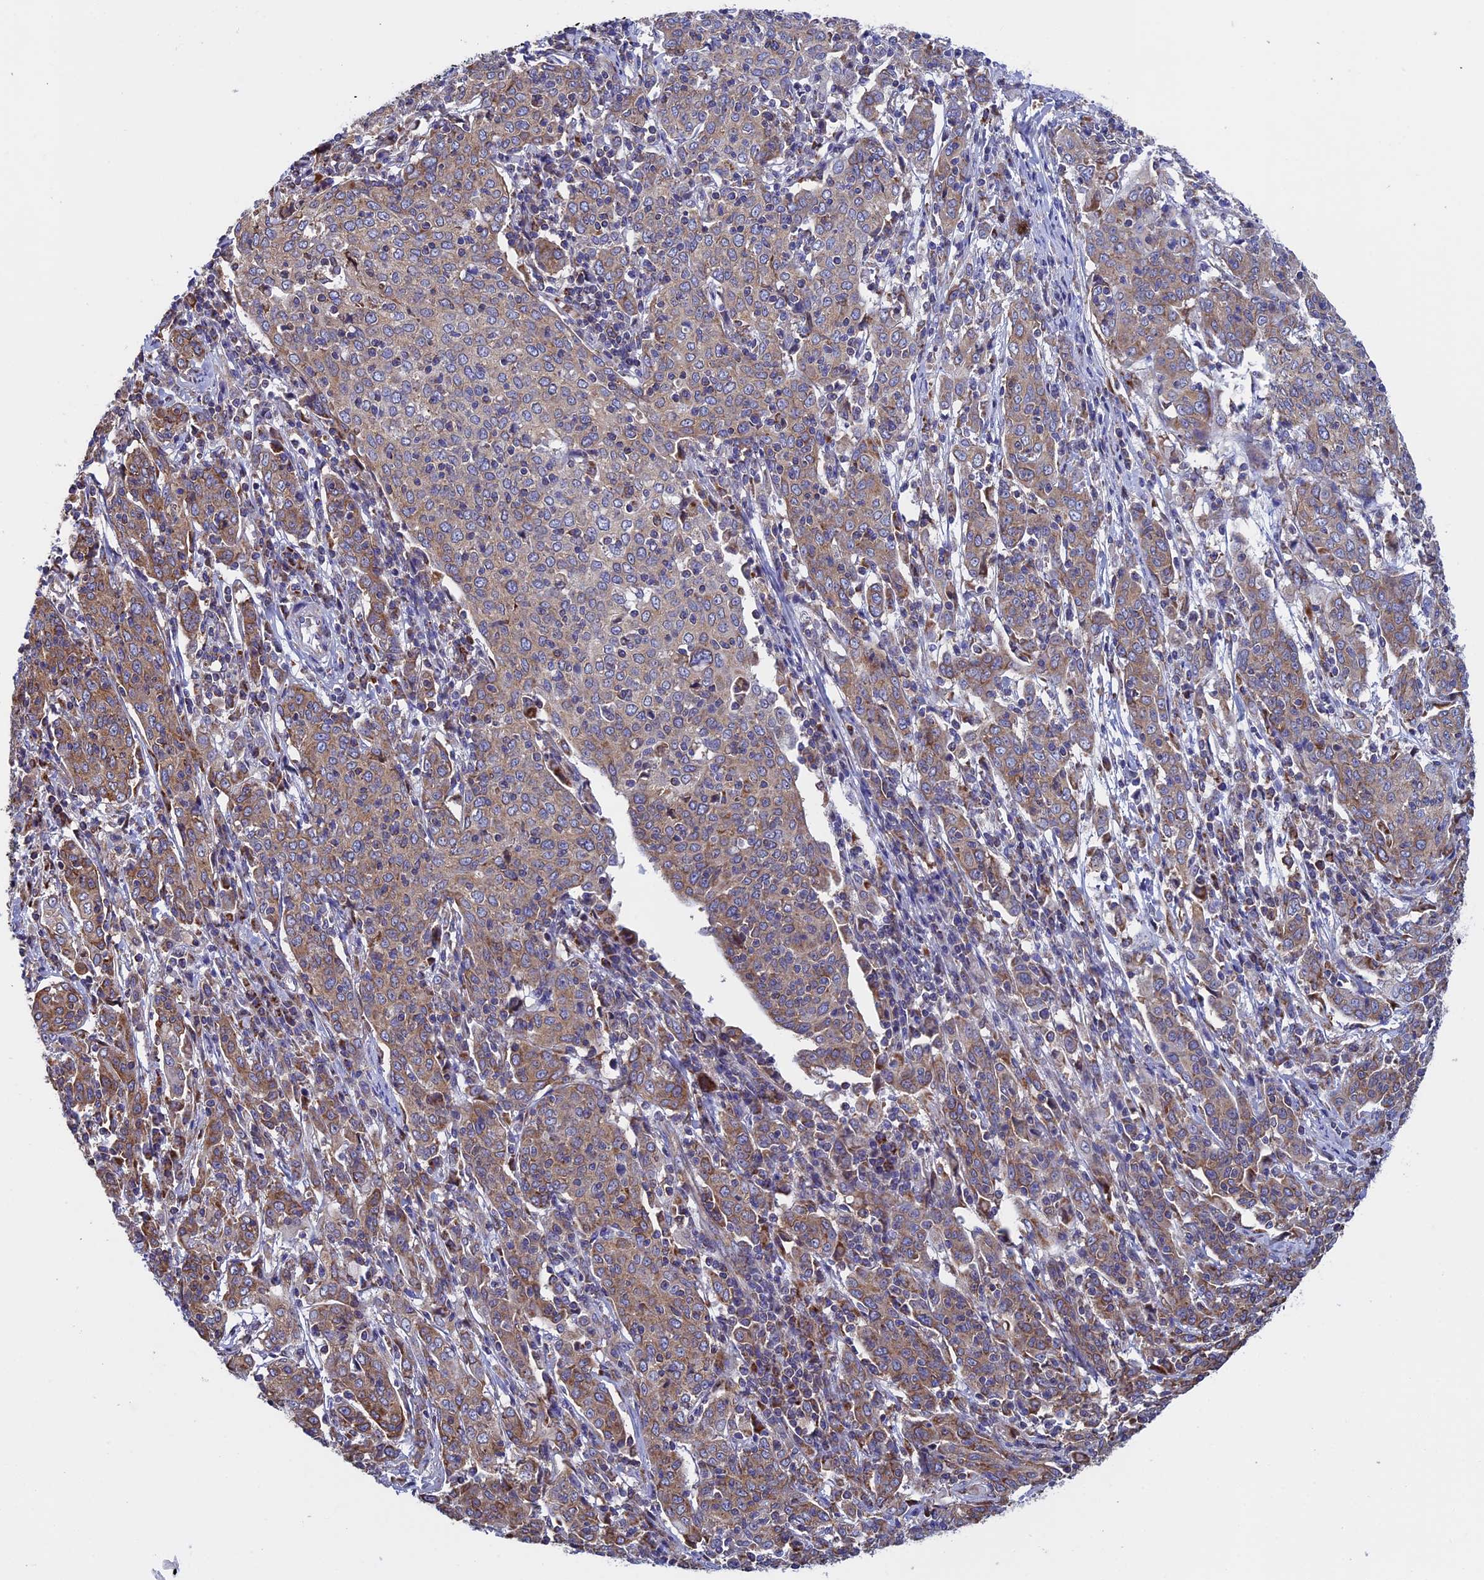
{"staining": {"intensity": "moderate", "quantity": ">75%", "location": "cytoplasmic/membranous"}, "tissue": "cervical cancer", "cell_type": "Tumor cells", "image_type": "cancer", "snomed": [{"axis": "morphology", "description": "Squamous cell carcinoma, NOS"}, {"axis": "topography", "description": "Cervix"}], "caption": "Brown immunohistochemical staining in squamous cell carcinoma (cervical) shows moderate cytoplasmic/membranous staining in about >75% of tumor cells.", "gene": "SLC9A5", "patient": {"sex": "female", "age": 67}}